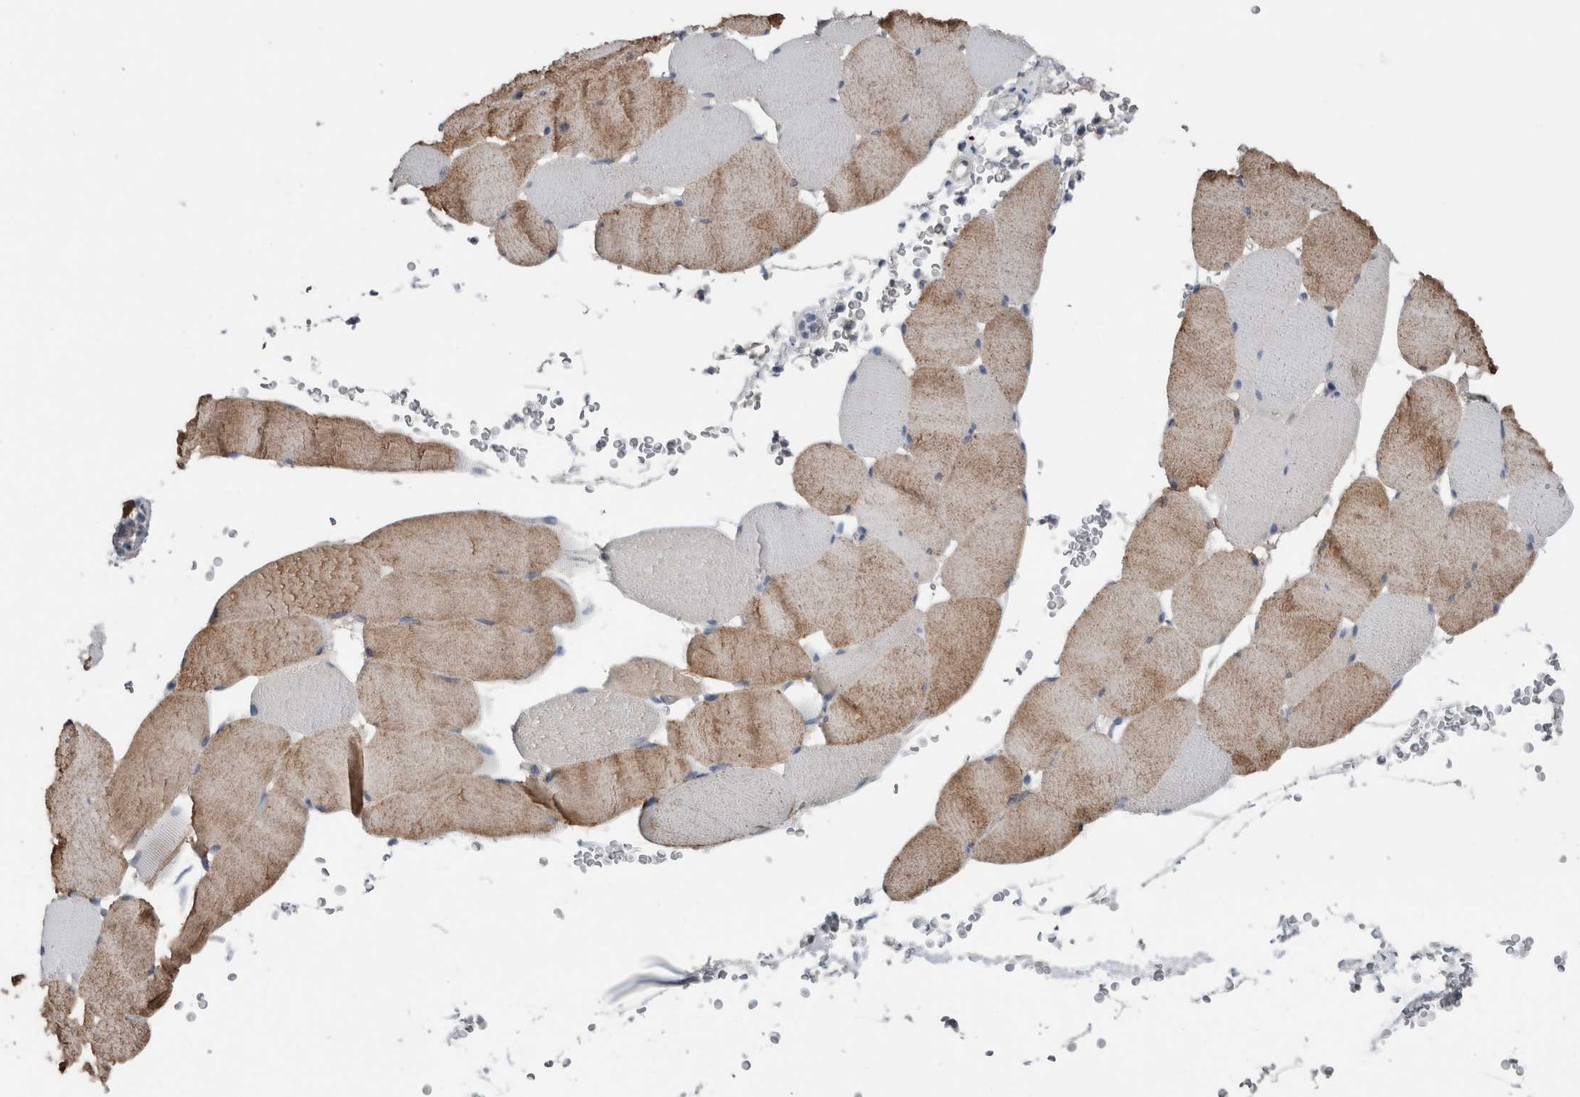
{"staining": {"intensity": "moderate", "quantity": "25%-75%", "location": "cytoplasmic/membranous"}, "tissue": "skeletal muscle", "cell_type": "Myocytes", "image_type": "normal", "snomed": [{"axis": "morphology", "description": "Normal tissue, NOS"}, {"axis": "topography", "description": "Skeletal muscle"}], "caption": "High-magnification brightfield microscopy of normal skeletal muscle stained with DAB (brown) and counterstained with hematoxylin (blue). myocytes exhibit moderate cytoplasmic/membranous expression is identified in approximately25%-75% of cells.", "gene": "CRNN", "patient": {"sex": "male", "age": 62}}